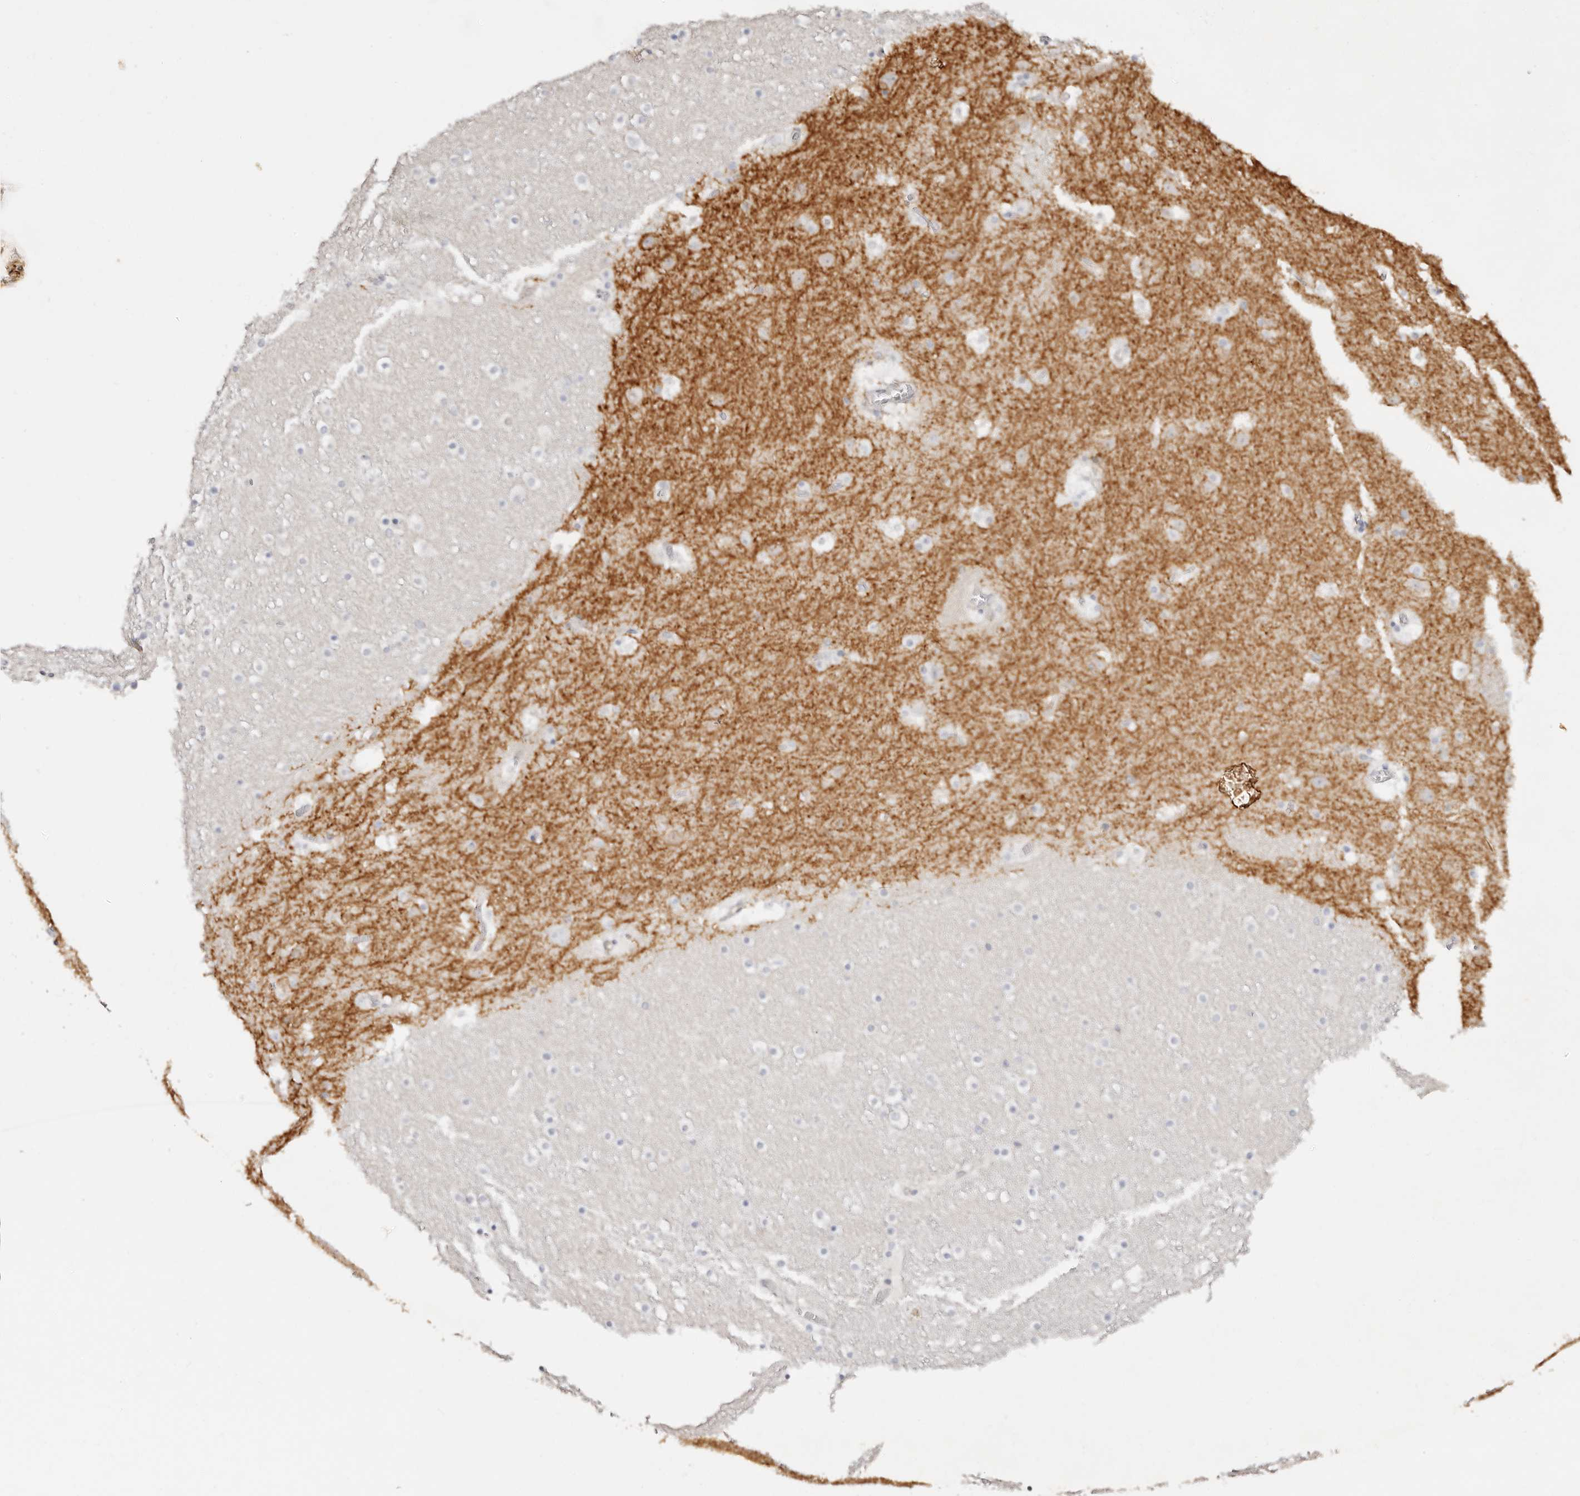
{"staining": {"intensity": "negative", "quantity": "none", "location": "none"}, "tissue": "caudate", "cell_type": "Glial cells", "image_type": "normal", "snomed": [{"axis": "morphology", "description": "Normal tissue, NOS"}, {"axis": "topography", "description": "Lateral ventricle wall"}], "caption": "Immunohistochemistry (IHC) of unremarkable human caudate reveals no staining in glial cells. (Brightfield microscopy of DAB (3,3'-diaminobenzidine) IHC at high magnification).", "gene": "DNASE1", "patient": {"sex": "male", "age": 45}}